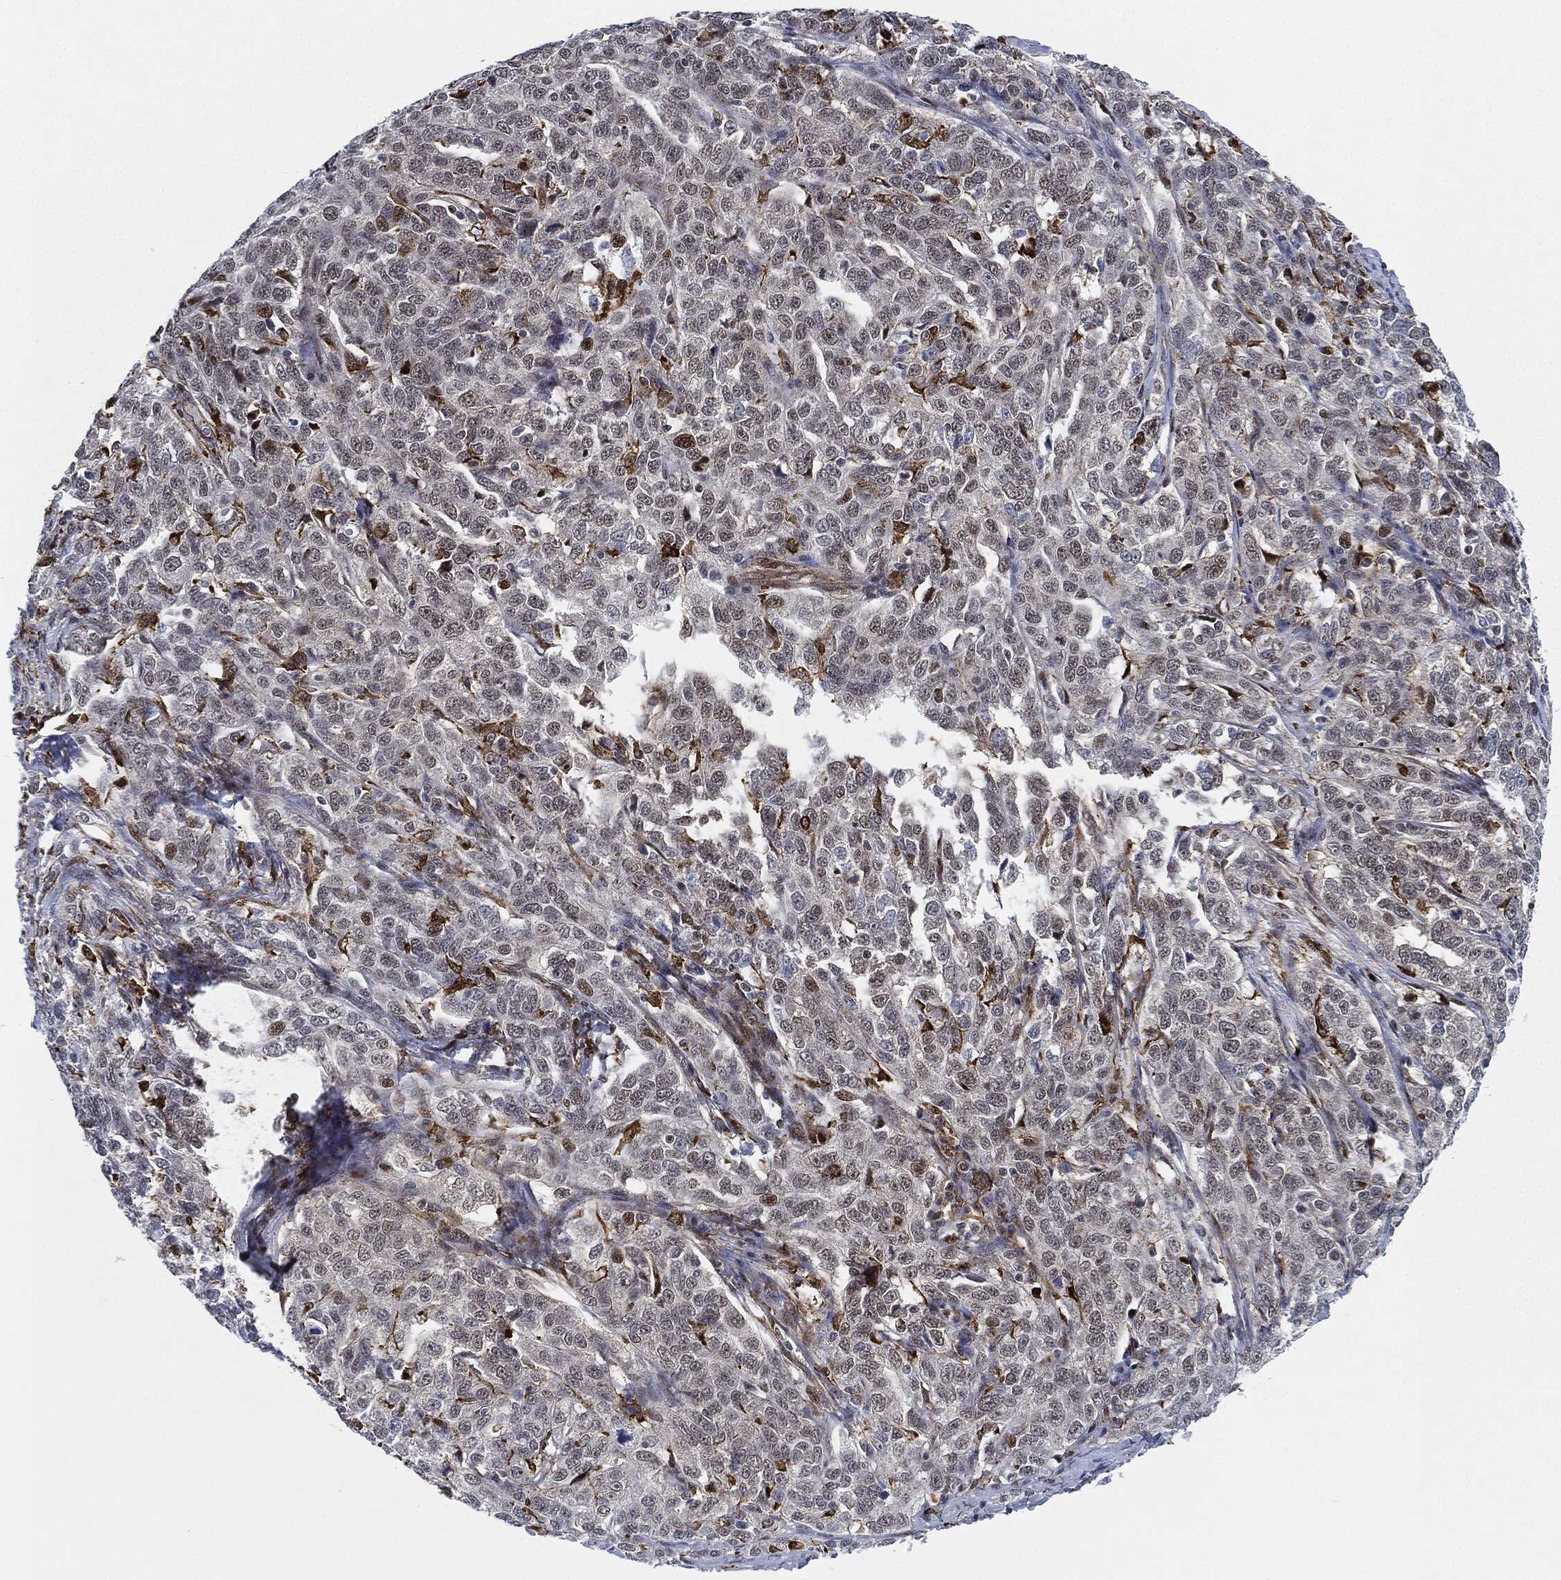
{"staining": {"intensity": "negative", "quantity": "none", "location": "none"}, "tissue": "ovarian cancer", "cell_type": "Tumor cells", "image_type": "cancer", "snomed": [{"axis": "morphology", "description": "Cystadenocarcinoma, serous, NOS"}, {"axis": "topography", "description": "Ovary"}], "caption": "IHC image of neoplastic tissue: human serous cystadenocarcinoma (ovarian) stained with DAB displays no significant protein positivity in tumor cells. The staining was performed using DAB to visualize the protein expression in brown, while the nuclei were stained in blue with hematoxylin (Magnification: 20x).", "gene": "NANOS3", "patient": {"sex": "female", "age": 71}}